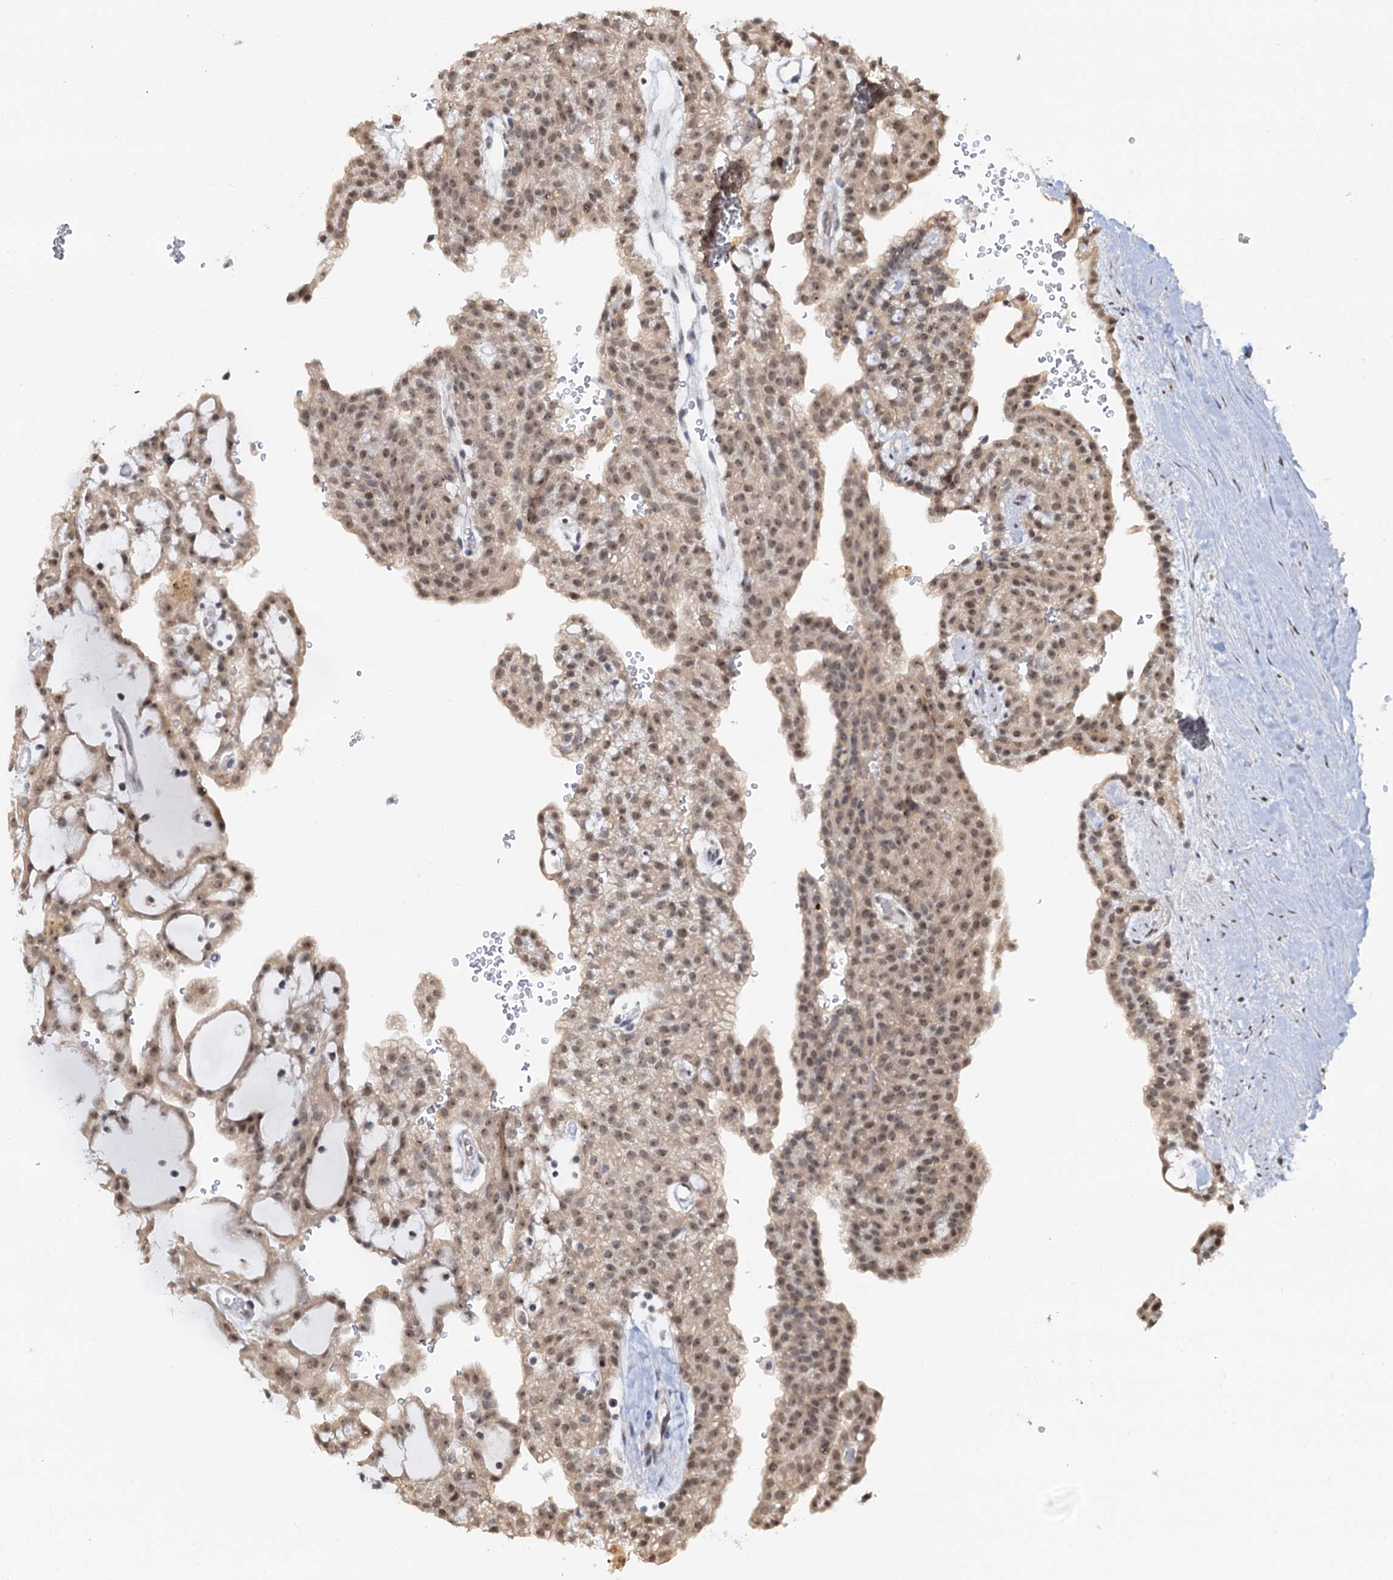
{"staining": {"intensity": "moderate", "quantity": ">75%", "location": "cytoplasmic/membranous,nuclear"}, "tissue": "renal cancer", "cell_type": "Tumor cells", "image_type": "cancer", "snomed": [{"axis": "morphology", "description": "Adenocarcinoma, NOS"}, {"axis": "topography", "description": "Kidney"}], "caption": "Tumor cells display moderate cytoplasmic/membranous and nuclear staining in approximately >75% of cells in renal cancer.", "gene": "NAT10", "patient": {"sex": "male", "age": 63}}